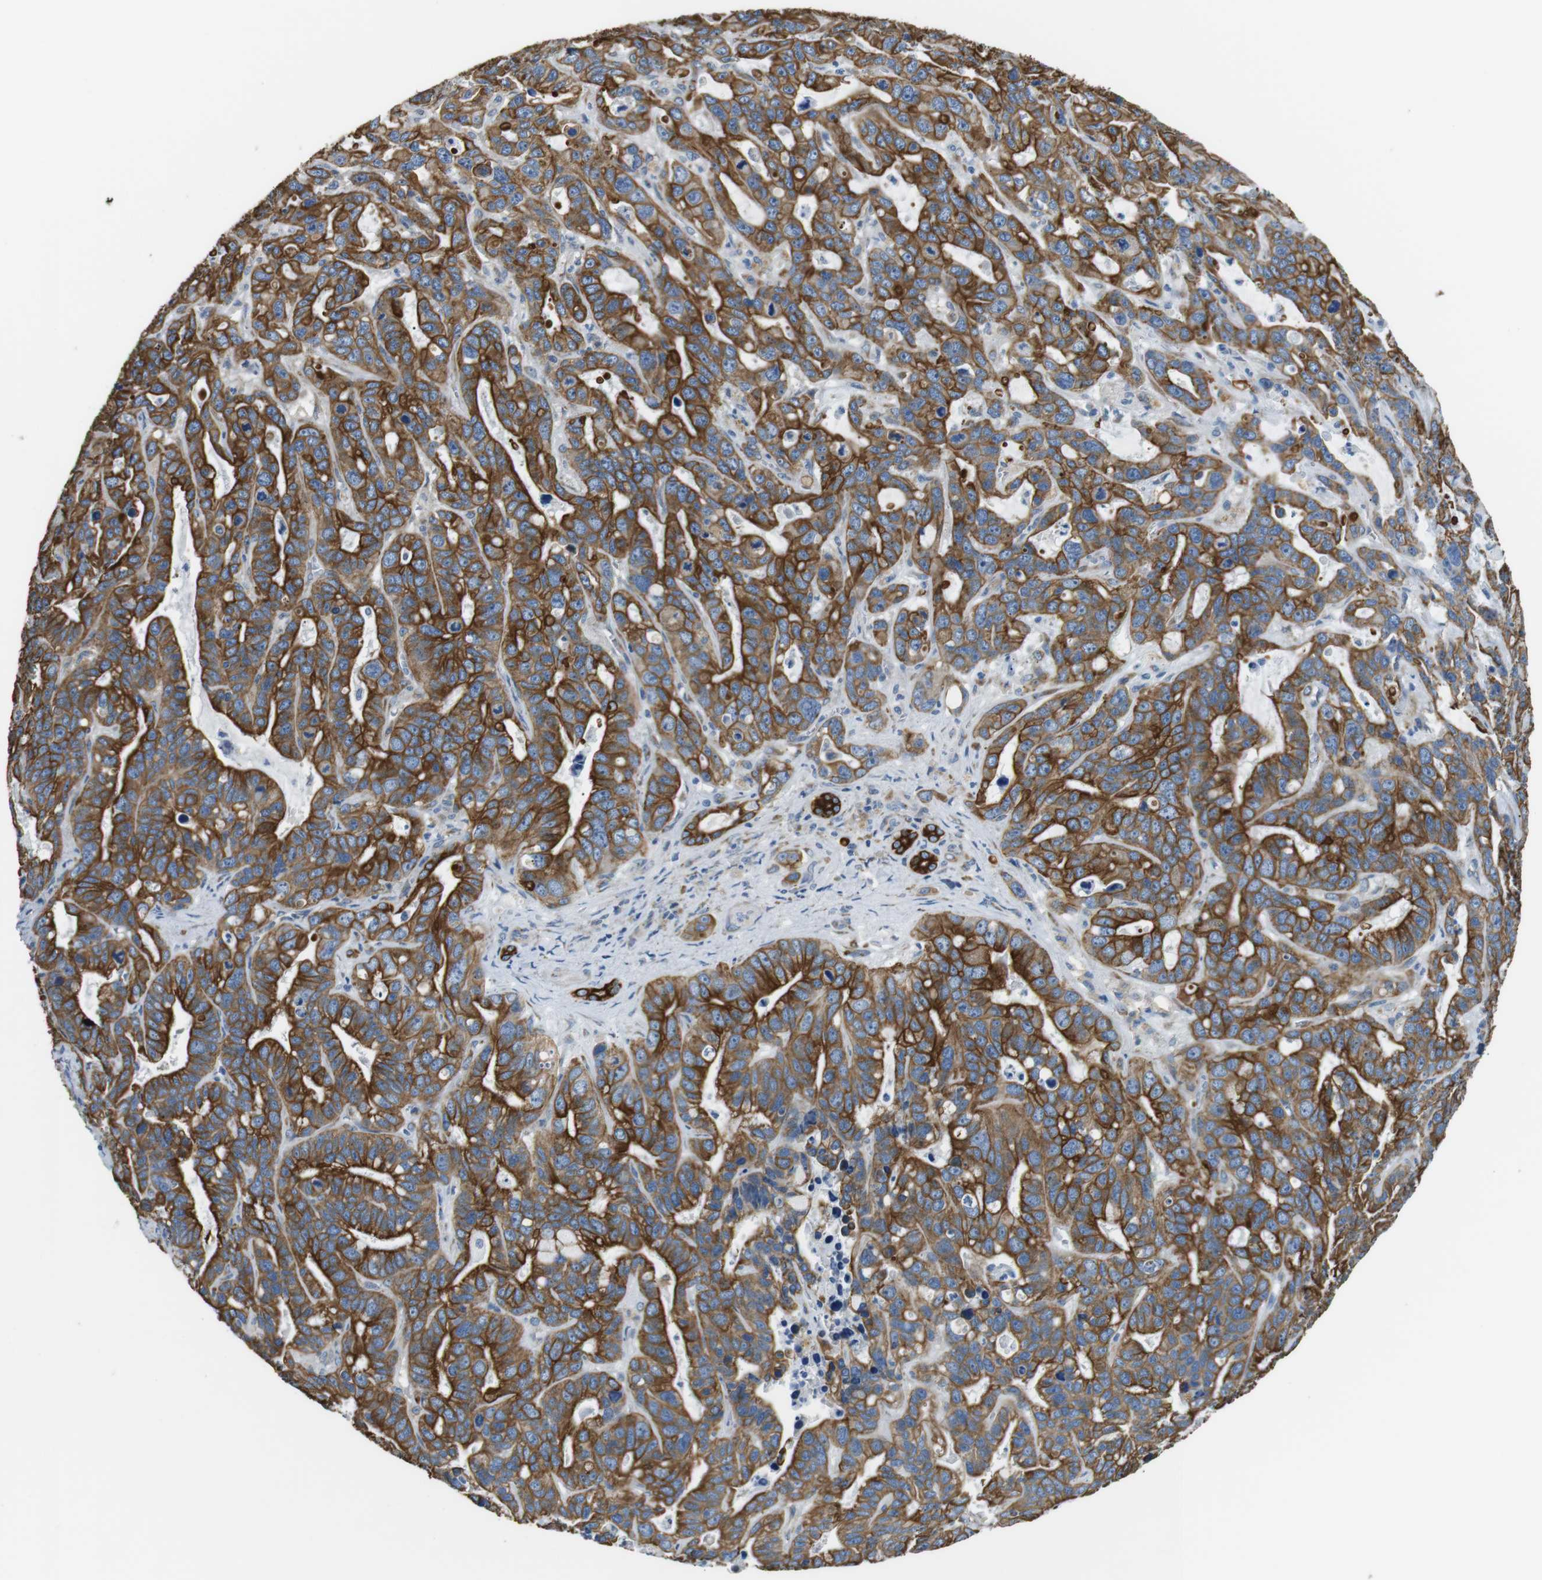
{"staining": {"intensity": "strong", "quantity": ">75%", "location": "cytoplasmic/membranous"}, "tissue": "liver cancer", "cell_type": "Tumor cells", "image_type": "cancer", "snomed": [{"axis": "morphology", "description": "Cholangiocarcinoma"}, {"axis": "topography", "description": "Liver"}], "caption": "Cholangiocarcinoma (liver) was stained to show a protein in brown. There is high levels of strong cytoplasmic/membranous positivity in approximately >75% of tumor cells.", "gene": "UNC5CL", "patient": {"sex": "female", "age": 65}}